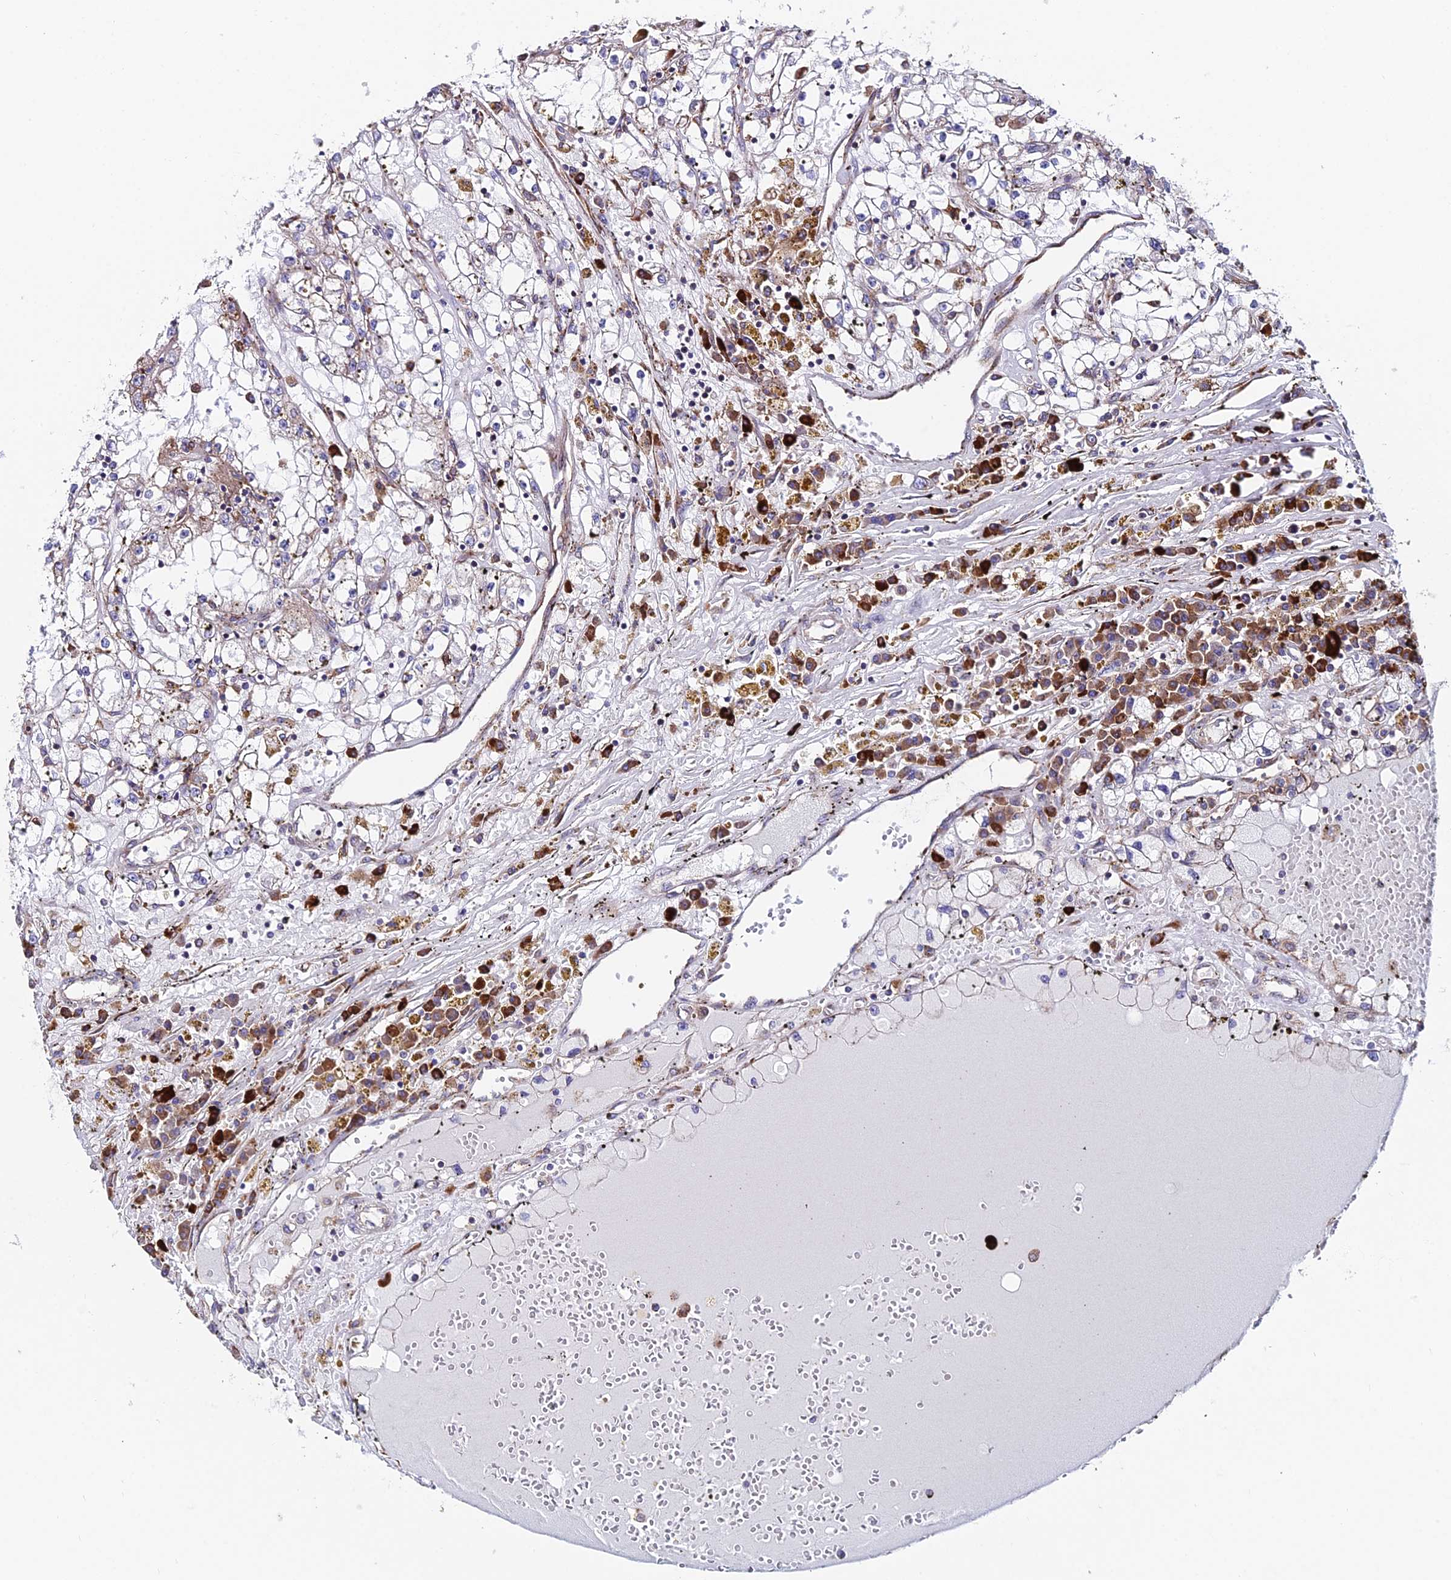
{"staining": {"intensity": "weak", "quantity": "<25%", "location": "cytoplasmic/membranous"}, "tissue": "renal cancer", "cell_type": "Tumor cells", "image_type": "cancer", "snomed": [{"axis": "morphology", "description": "Adenocarcinoma, NOS"}, {"axis": "topography", "description": "Kidney"}], "caption": "A histopathology image of human renal cancer is negative for staining in tumor cells.", "gene": "EIF3K", "patient": {"sex": "male", "age": 56}}